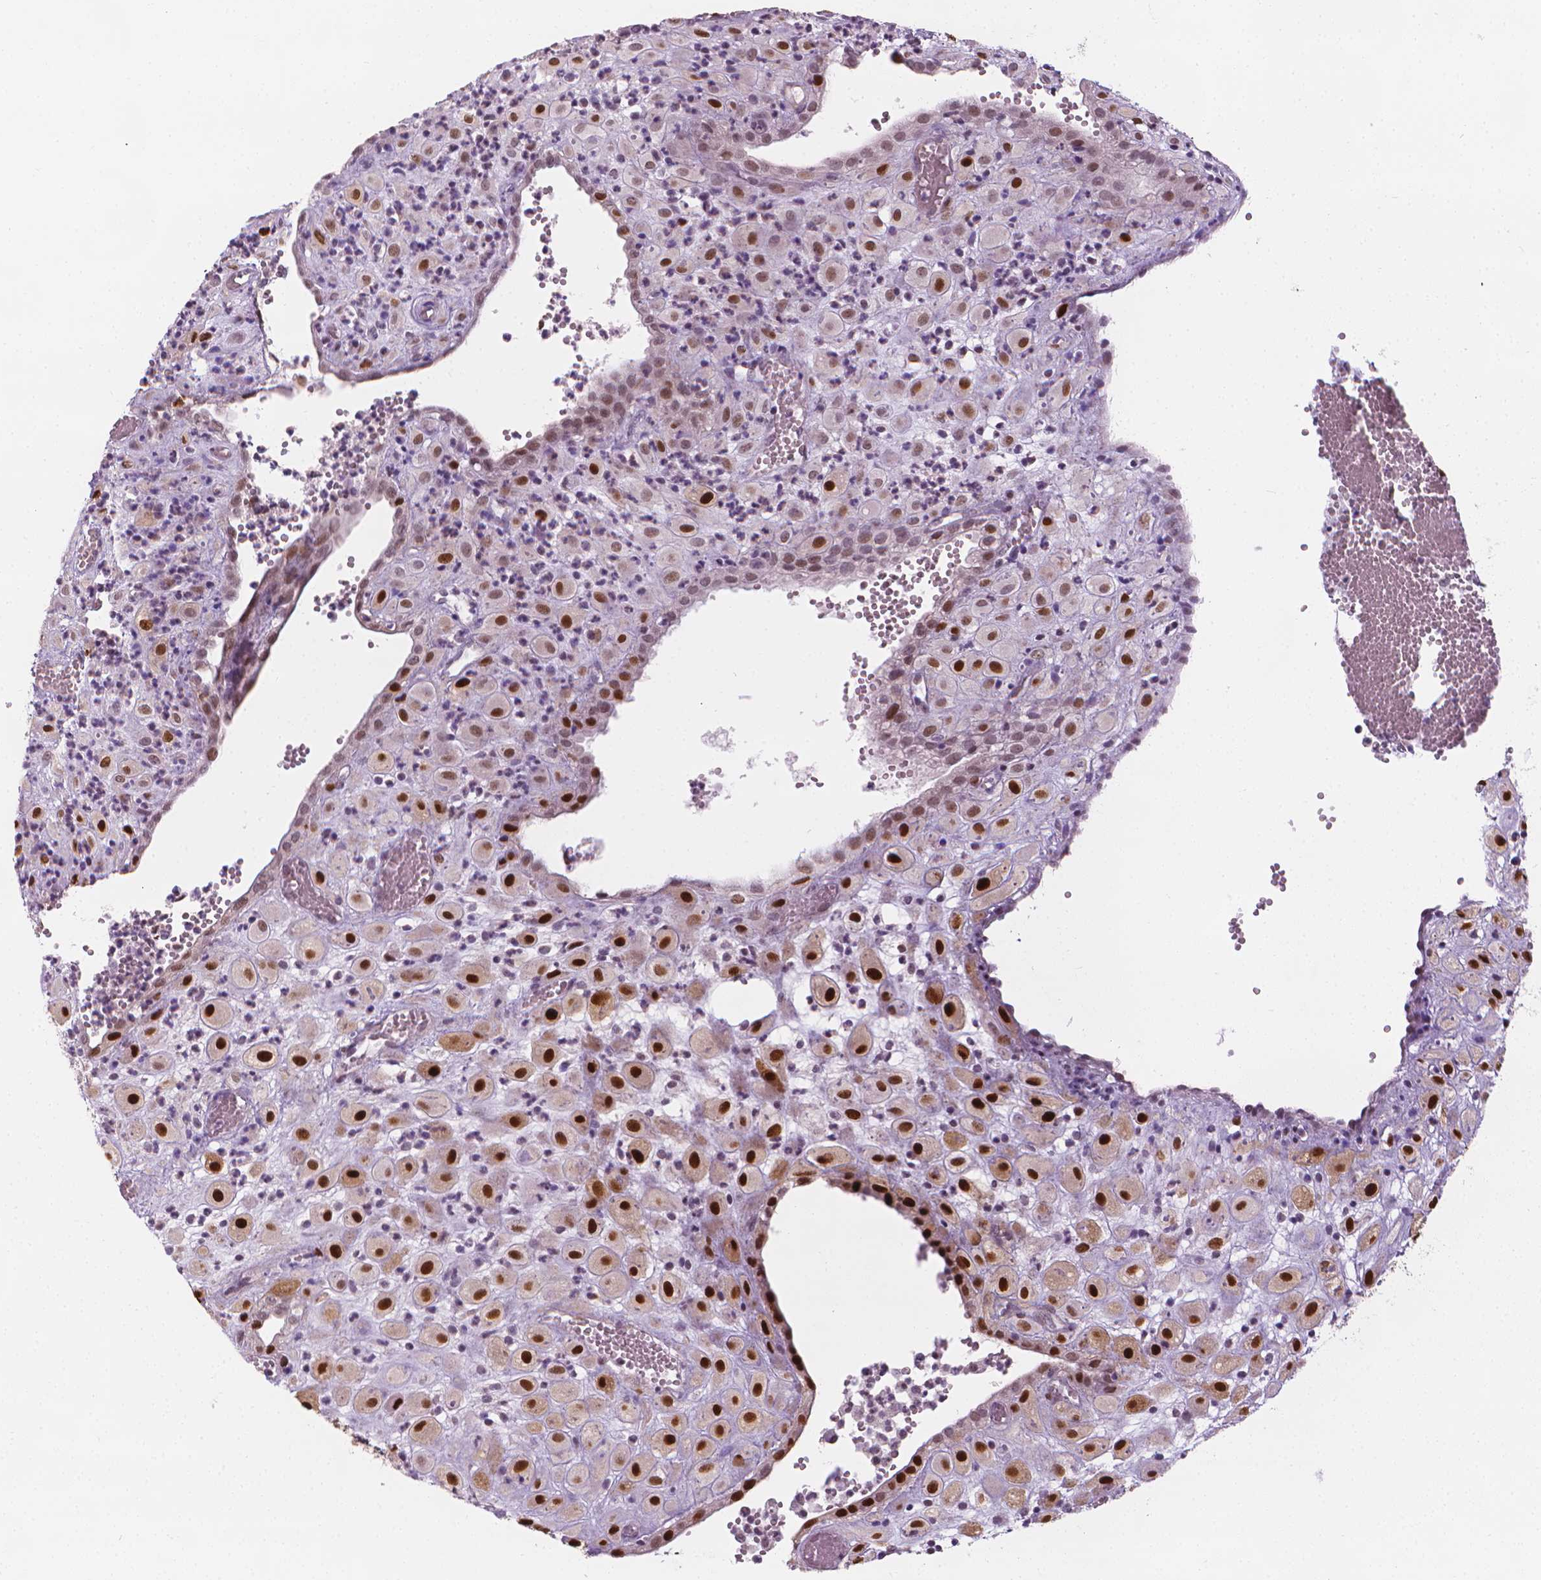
{"staining": {"intensity": "strong", "quantity": "25%-75%", "location": "nuclear"}, "tissue": "placenta", "cell_type": "Decidual cells", "image_type": "normal", "snomed": [{"axis": "morphology", "description": "Normal tissue, NOS"}, {"axis": "topography", "description": "Placenta"}], "caption": "Immunohistochemical staining of normal human placenta shows 25%-75% levels of strong nuclear protein staining in about 25%-75% of decidual cells.", "gene": "CDKN1C", "patient": {"sex": "female", "age": 24}}